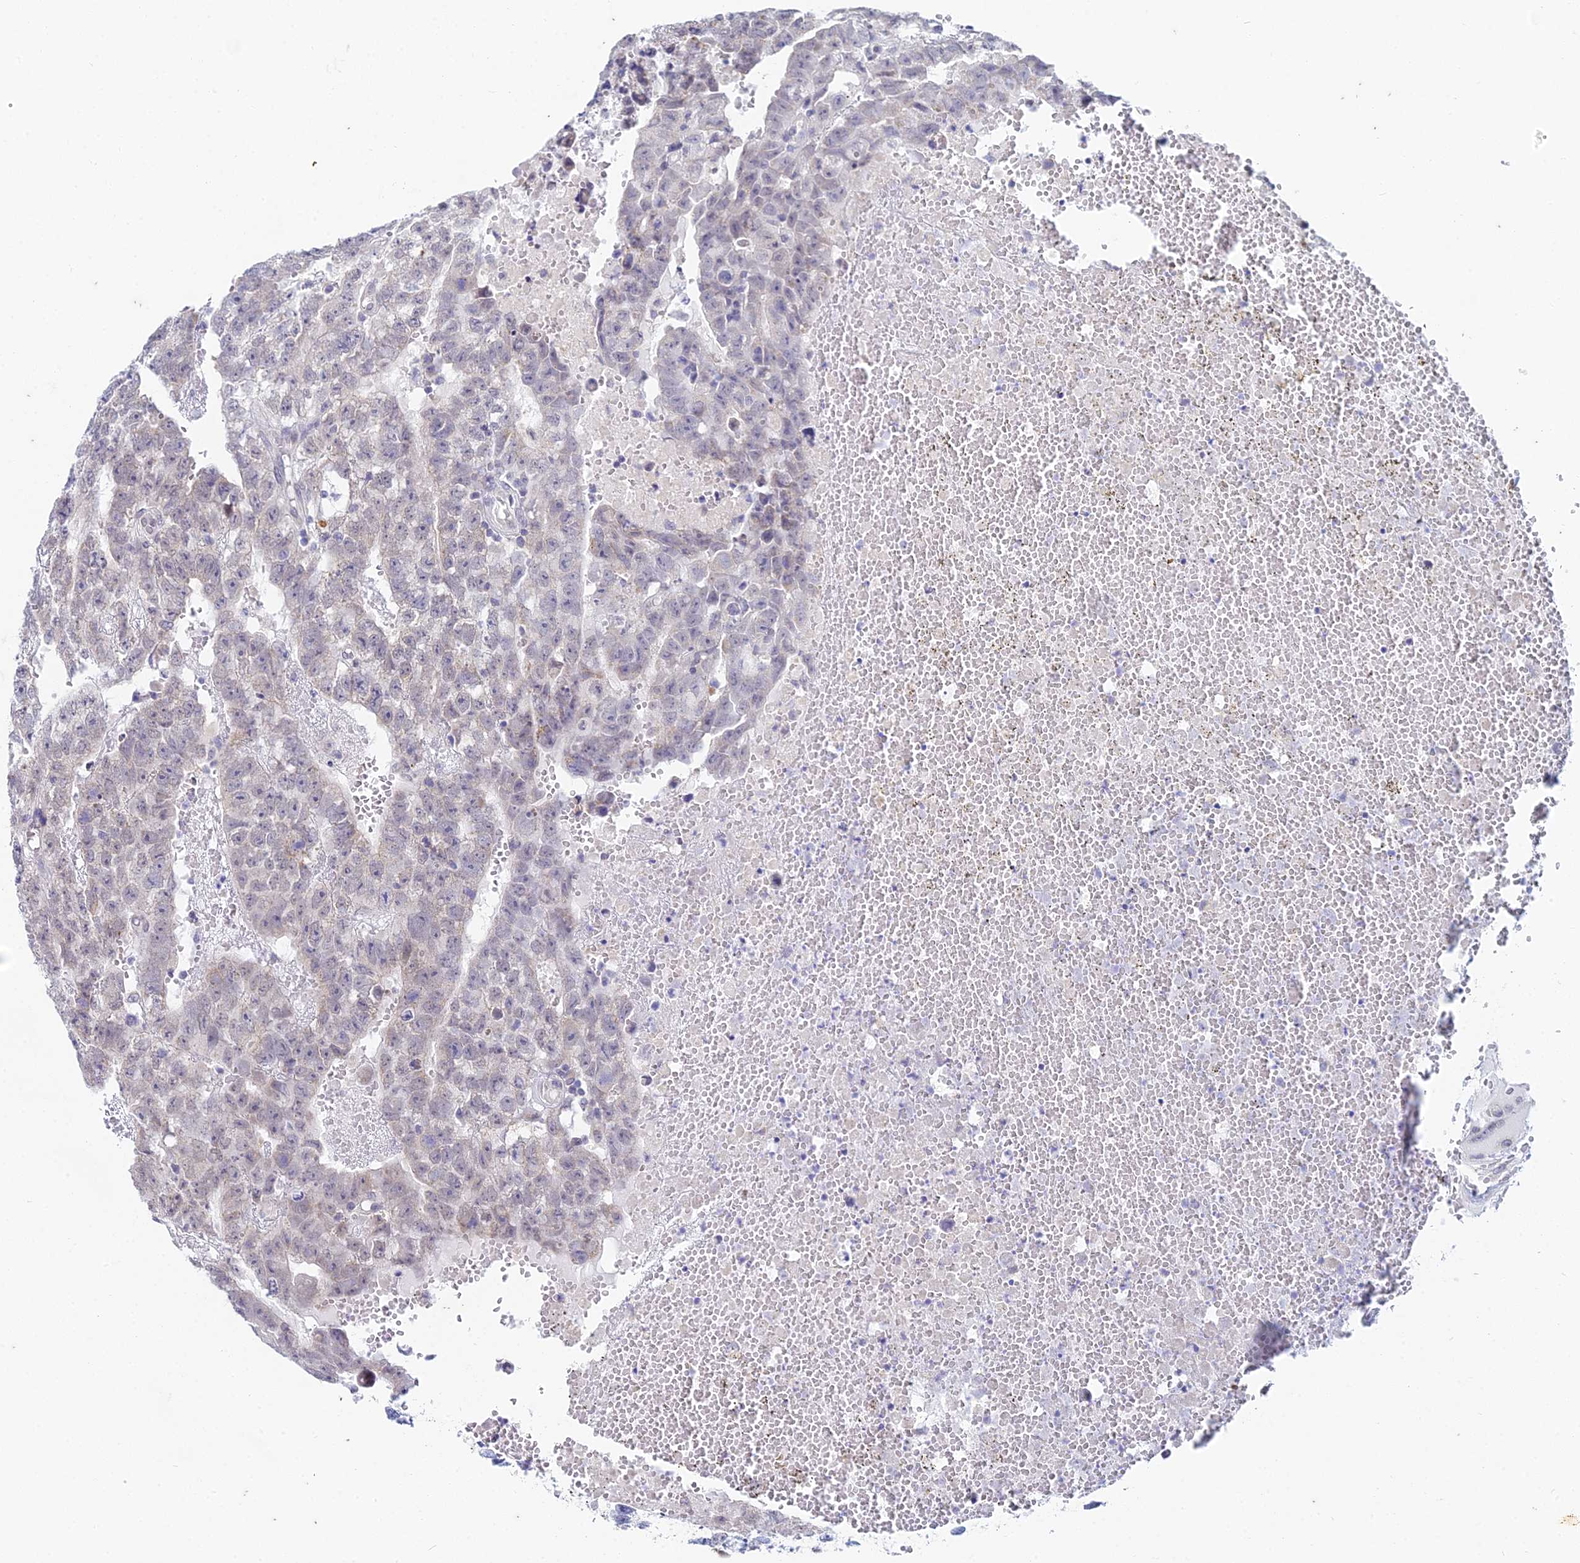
{"staining": {"intensity": "negative", "quantity": "none", "location": "none"}, "tissue": "testis cancer", "cell_type": "Tumor cells", "image_type": "cancer", "snomed": [{"axis": "morphology", "description": "Carcinoma, Embryonal, NOS"}, {"axis": "topography", "description": "Testis"}], "caption": "Tumor cells are negative for protein expression in human testis cancer (embryonal carcinoma).", "gene": "EEF2KMT", "patient": {"sex": "male", "age": 25}}